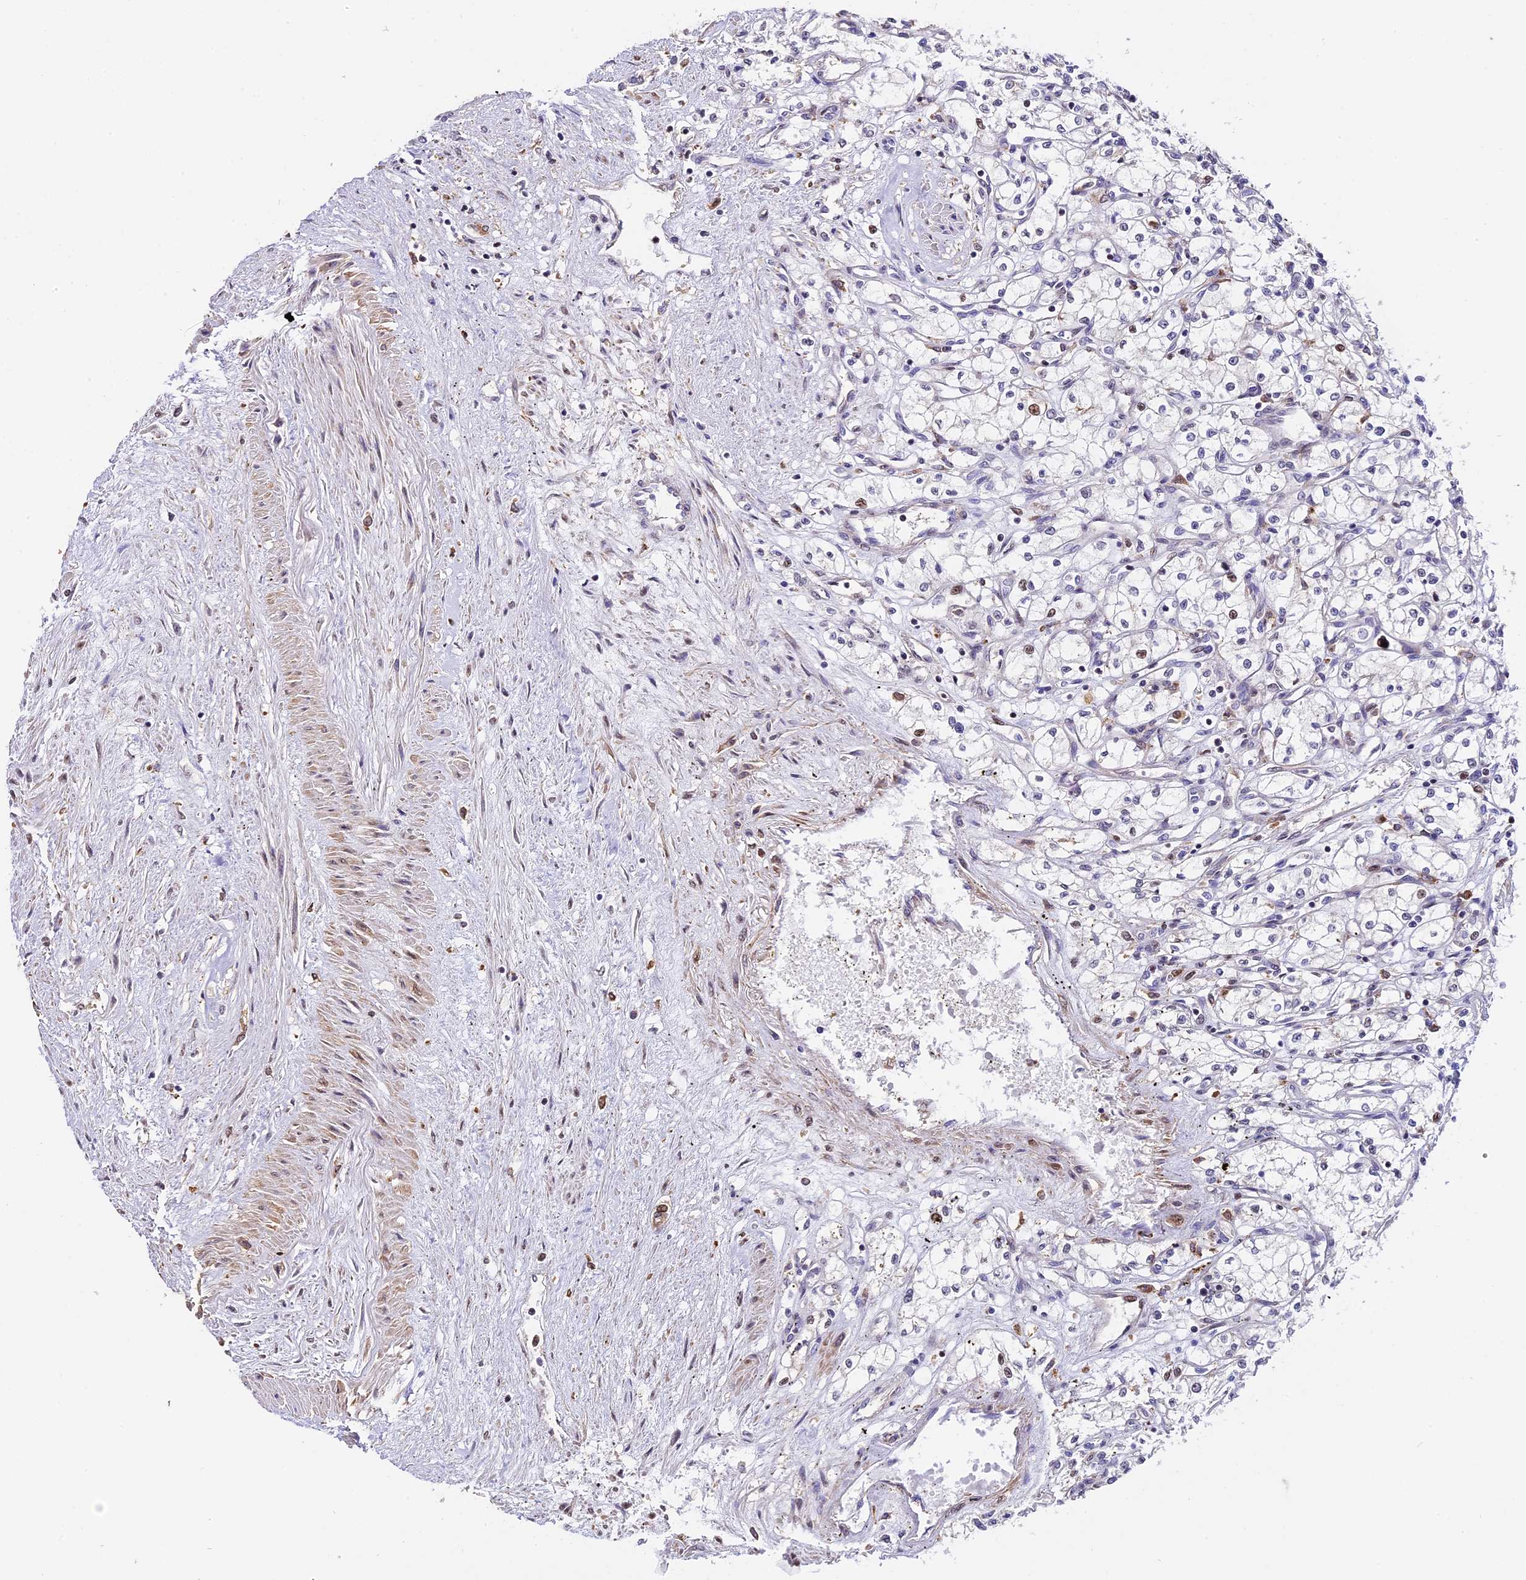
{"staining": {"intensity": "negative", "quantity": "none", "location": "none"}, "tissue": "renal cancer", "cell_type": "Tumor cells", "image_type": "cancer", "snomed": [{"axis": "morphology", "description": "Adenocarcinoma, NOS"}, {"axis": "topography", "description": "Kidney"}], "caption": "Immunohistochemistry (IHC) image of neoplastic tissue: renal adenocarcinoma stained with DAB (3,3'-diaminobenzidine) shows no significant protein positivity in tumor cells.", "gene": "HERPUD1", "patient": {"sex": "male", "age": 59}}